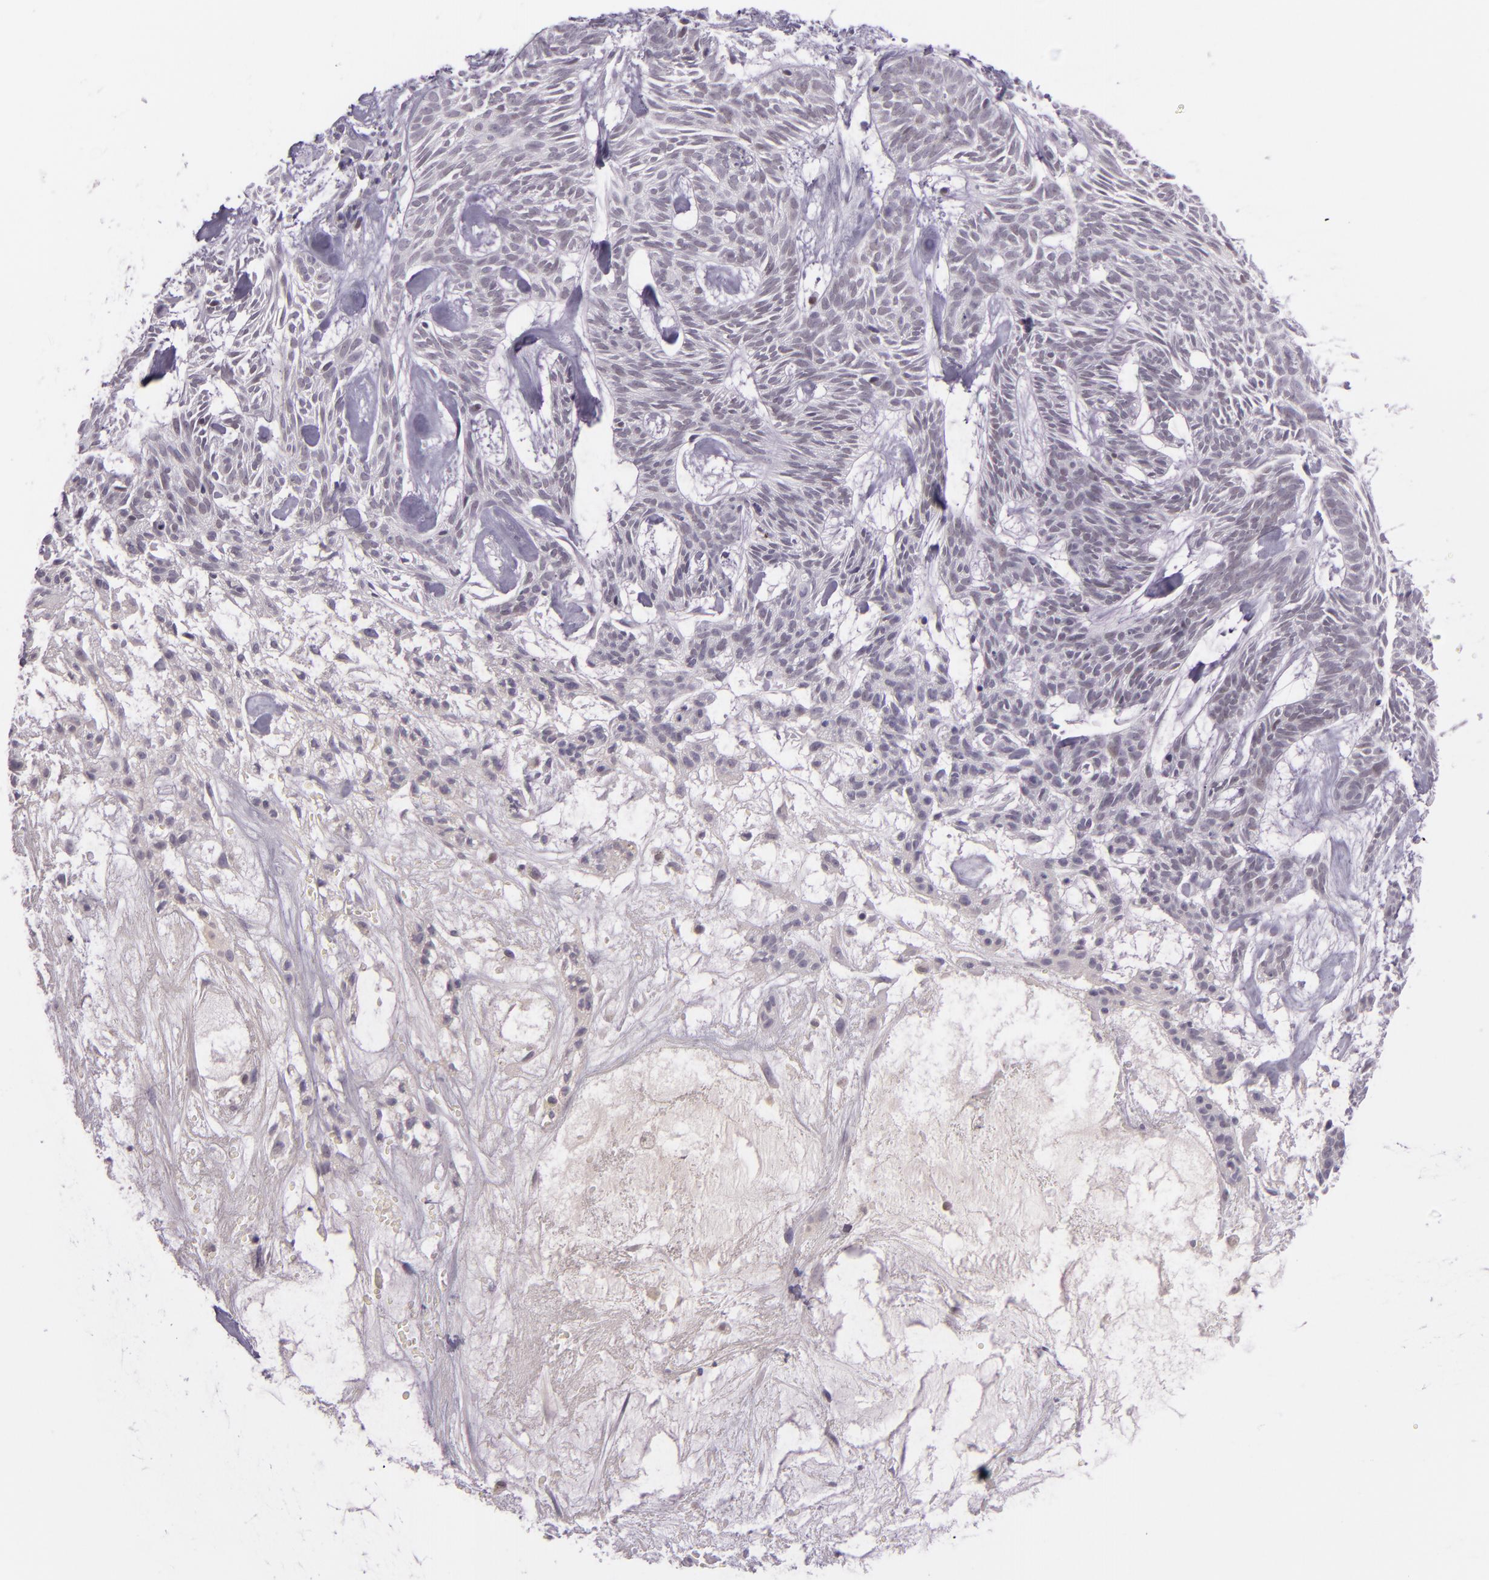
{"staining": {"intensity": "negative", "quantity": "none", "location": "none"}, "tissue": "skin cancer", "cell_type": "Tumor cells", "image_type": "cancer", "snomed": [{"axis": "morphology", "description": "Basal cell carcinoma"}, {"axis": "topography", "description": "Skin"}], "caption": "The IHC photomicrograph has no significant positivity in tumor cells of skin cancer tissue. Brightfield microscopy of IHC stained with DAB (brown) and hematoxylin (blue), captured at high magnification.", "gene": "CHEK2", "patient": {"sex": "male", "age": 75}}